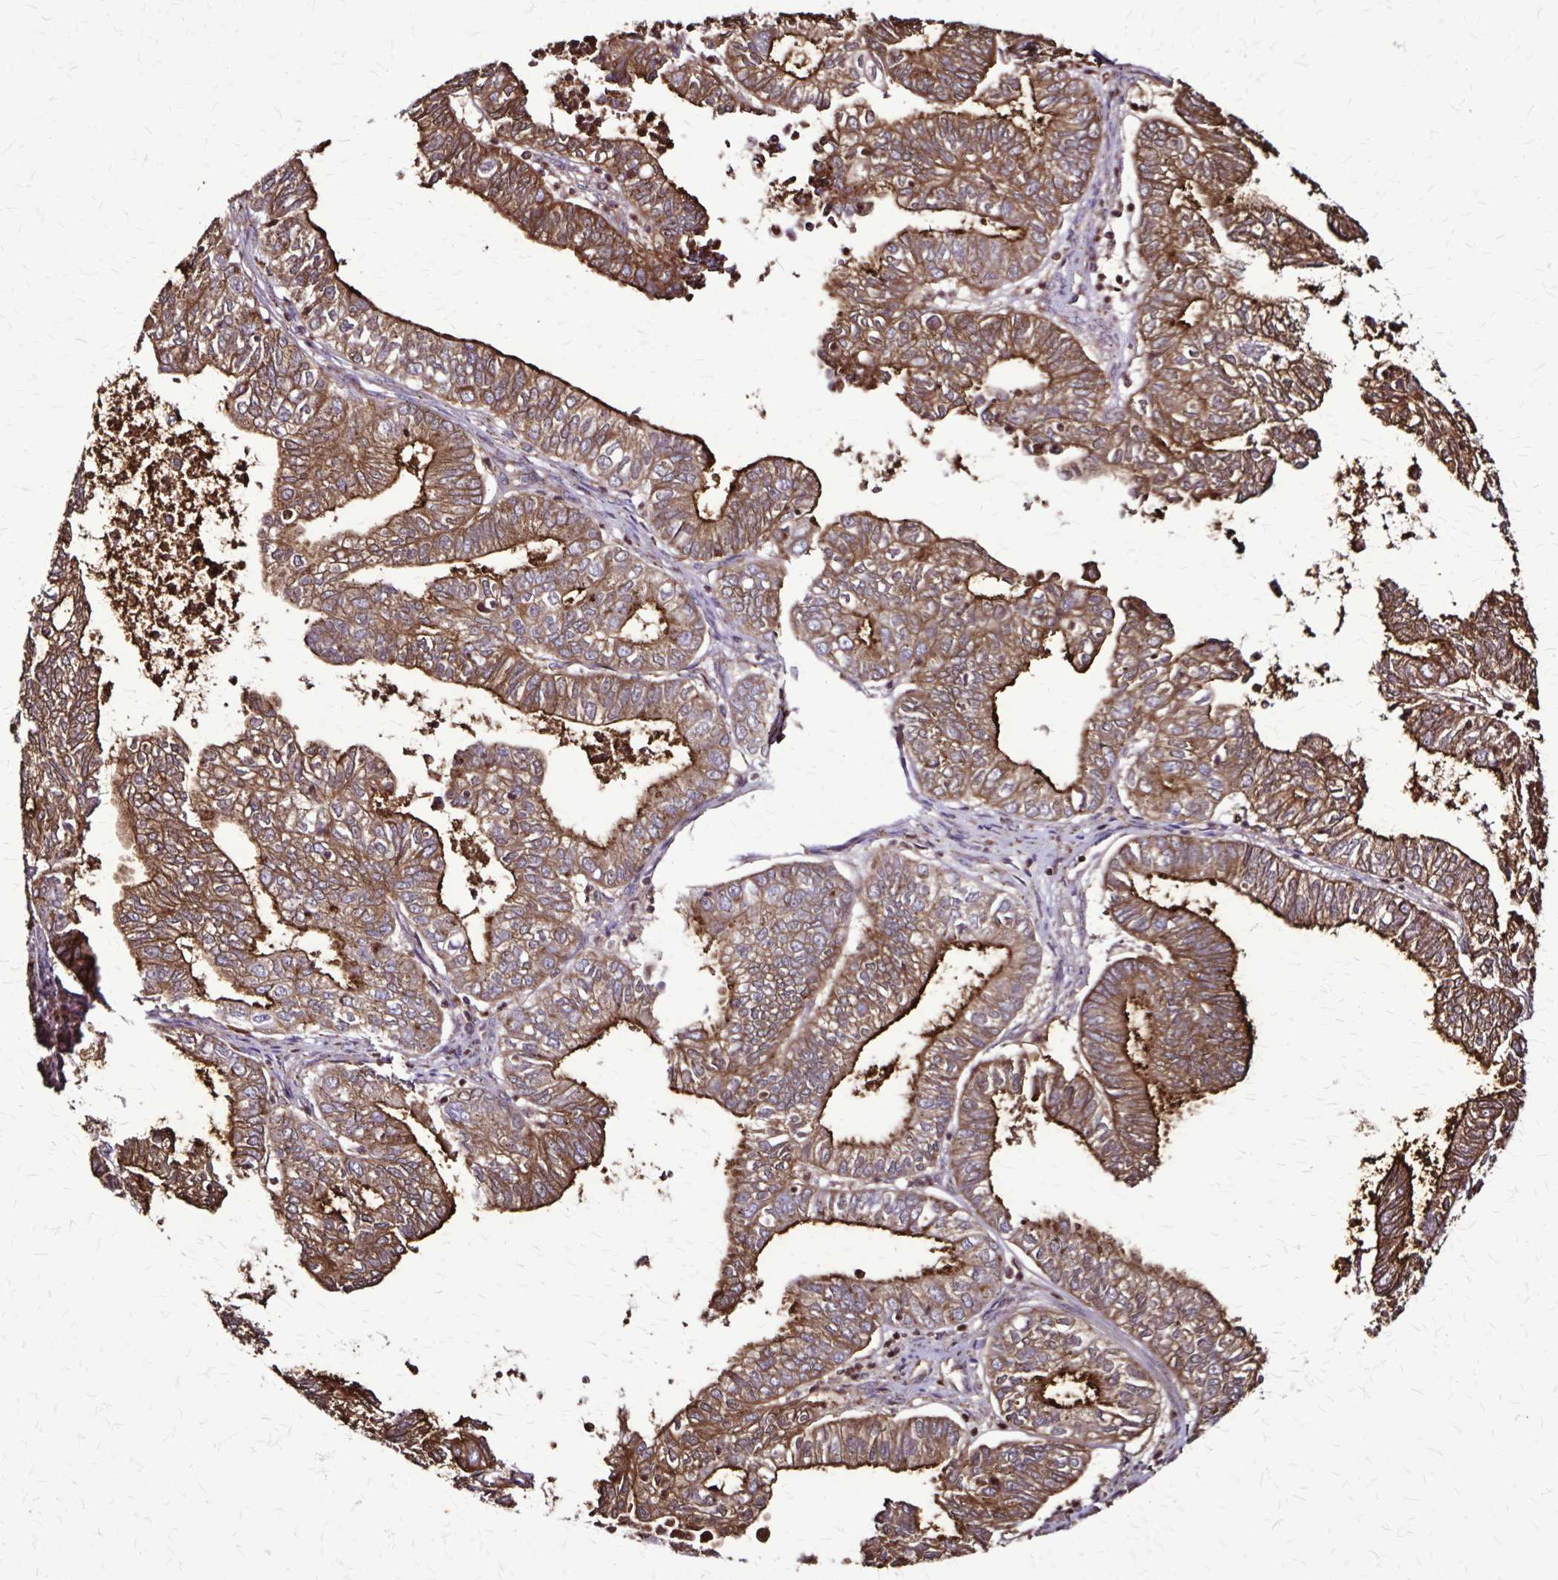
{"staining": {"intensity": "strong", "quantity": ">75%", "location": "cytoplasmic/membranous"}, "tissue": "ovarian cancer", "cell_type": "Tumor cells", "image_type": "cancer", "snomed": [{"axis": "morphology", "description": "Carcinoma, endometroid"}, {"axis": "topography", "description": "Ovary"}], "caption": "Protein expression by immunohistochemistry (IHC) exhibits strong cytoplasmic/membranous staining in about >75% of tumor cells in ovarian endometroid carcinoma.", "gene": "CHMP1B", "patient": {"sex": "female", "age": 64}}